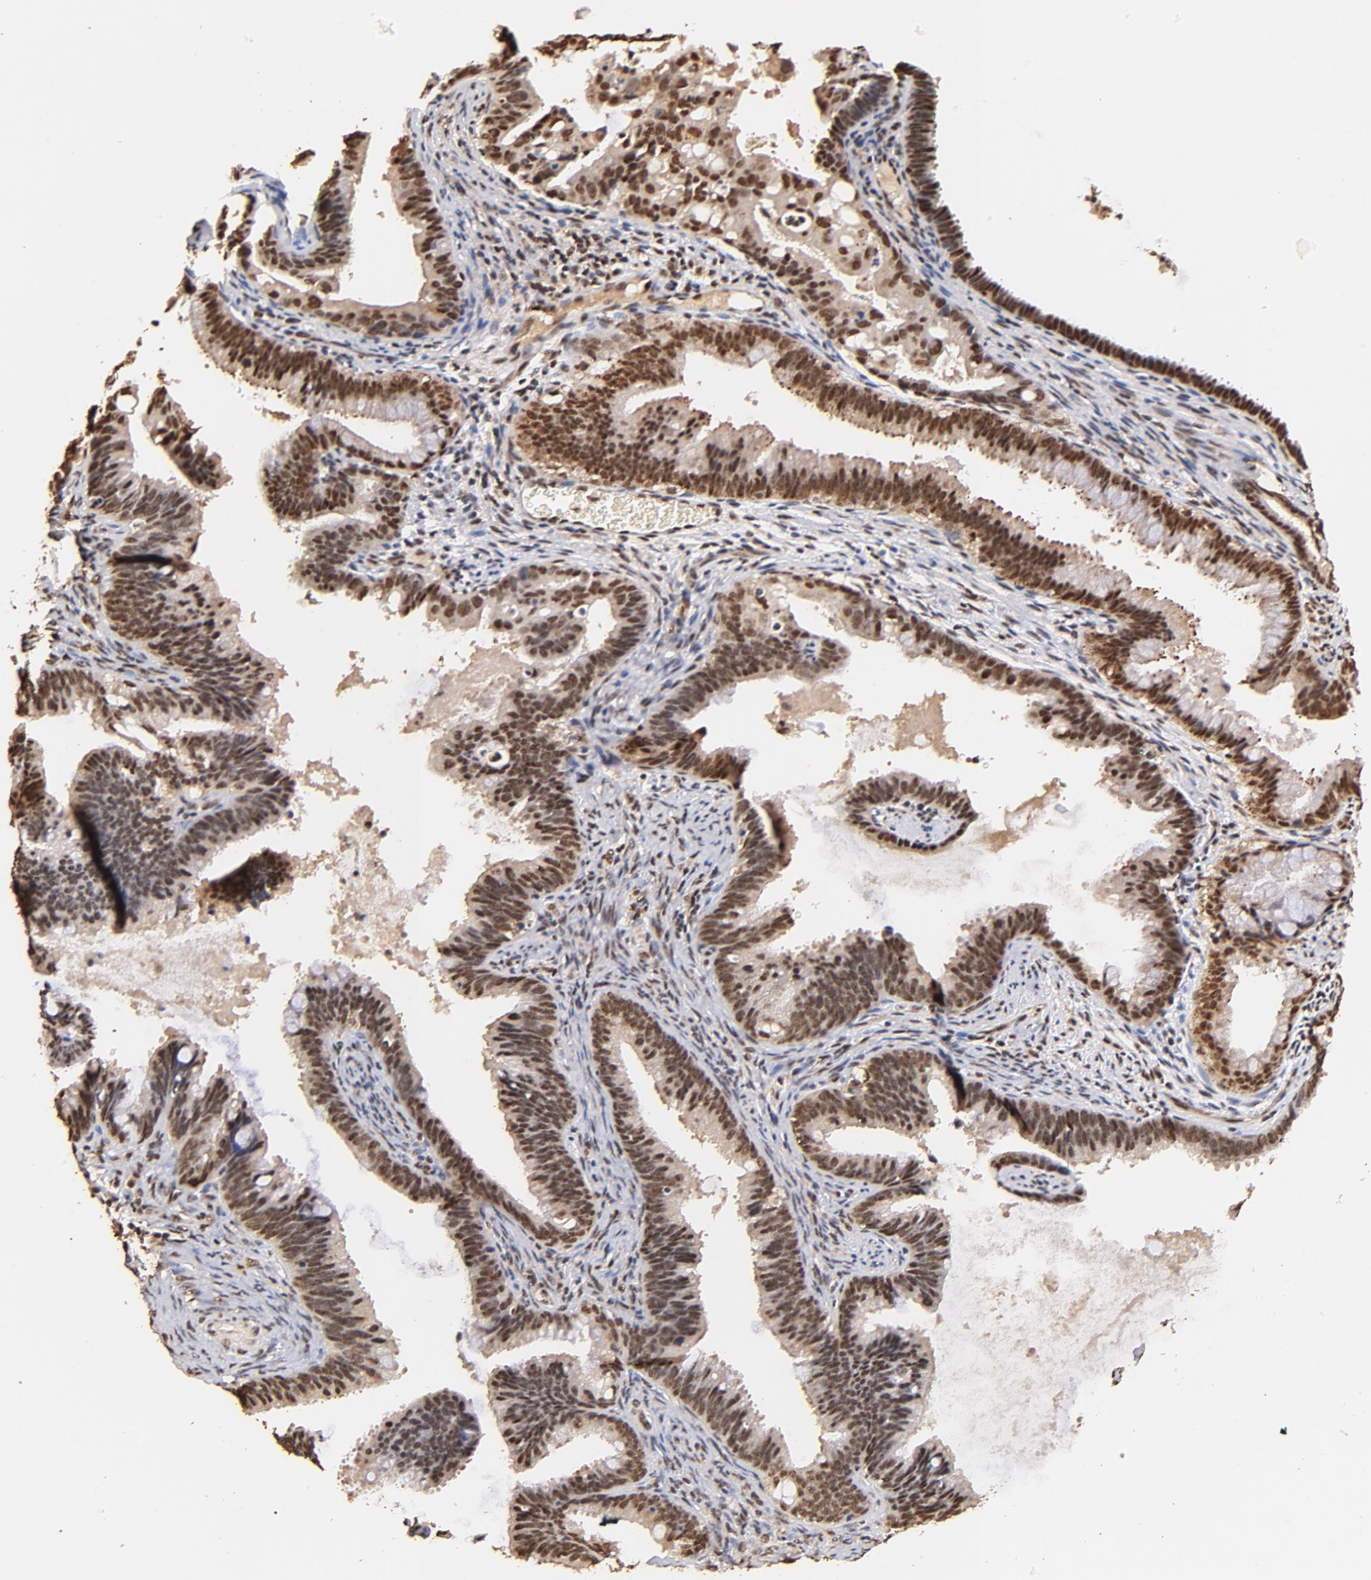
{"staining": {"intensity": "strong", "quantity": ">75%", "location": "cytoplasmic/membranous,nuclear"}, "tissue": "cervical cancer", "cell_type": "Tumor cells", "image_type": "cancer", "snomed": [{"axis": "morphology", "description": "Adenocarcinoma, NOS"}, {"axis": "topography", "description": "Cervix"}], "caption": "High-power microscopy captured an immunohistochemistry (IHC) histopathology image of cervical cancer, revealing strong cytoplasmic/membranous and nuclear staining in about >75% of tumor cells.", "gene": "MED12", "patient": {"sex": "female", "age": 47}}